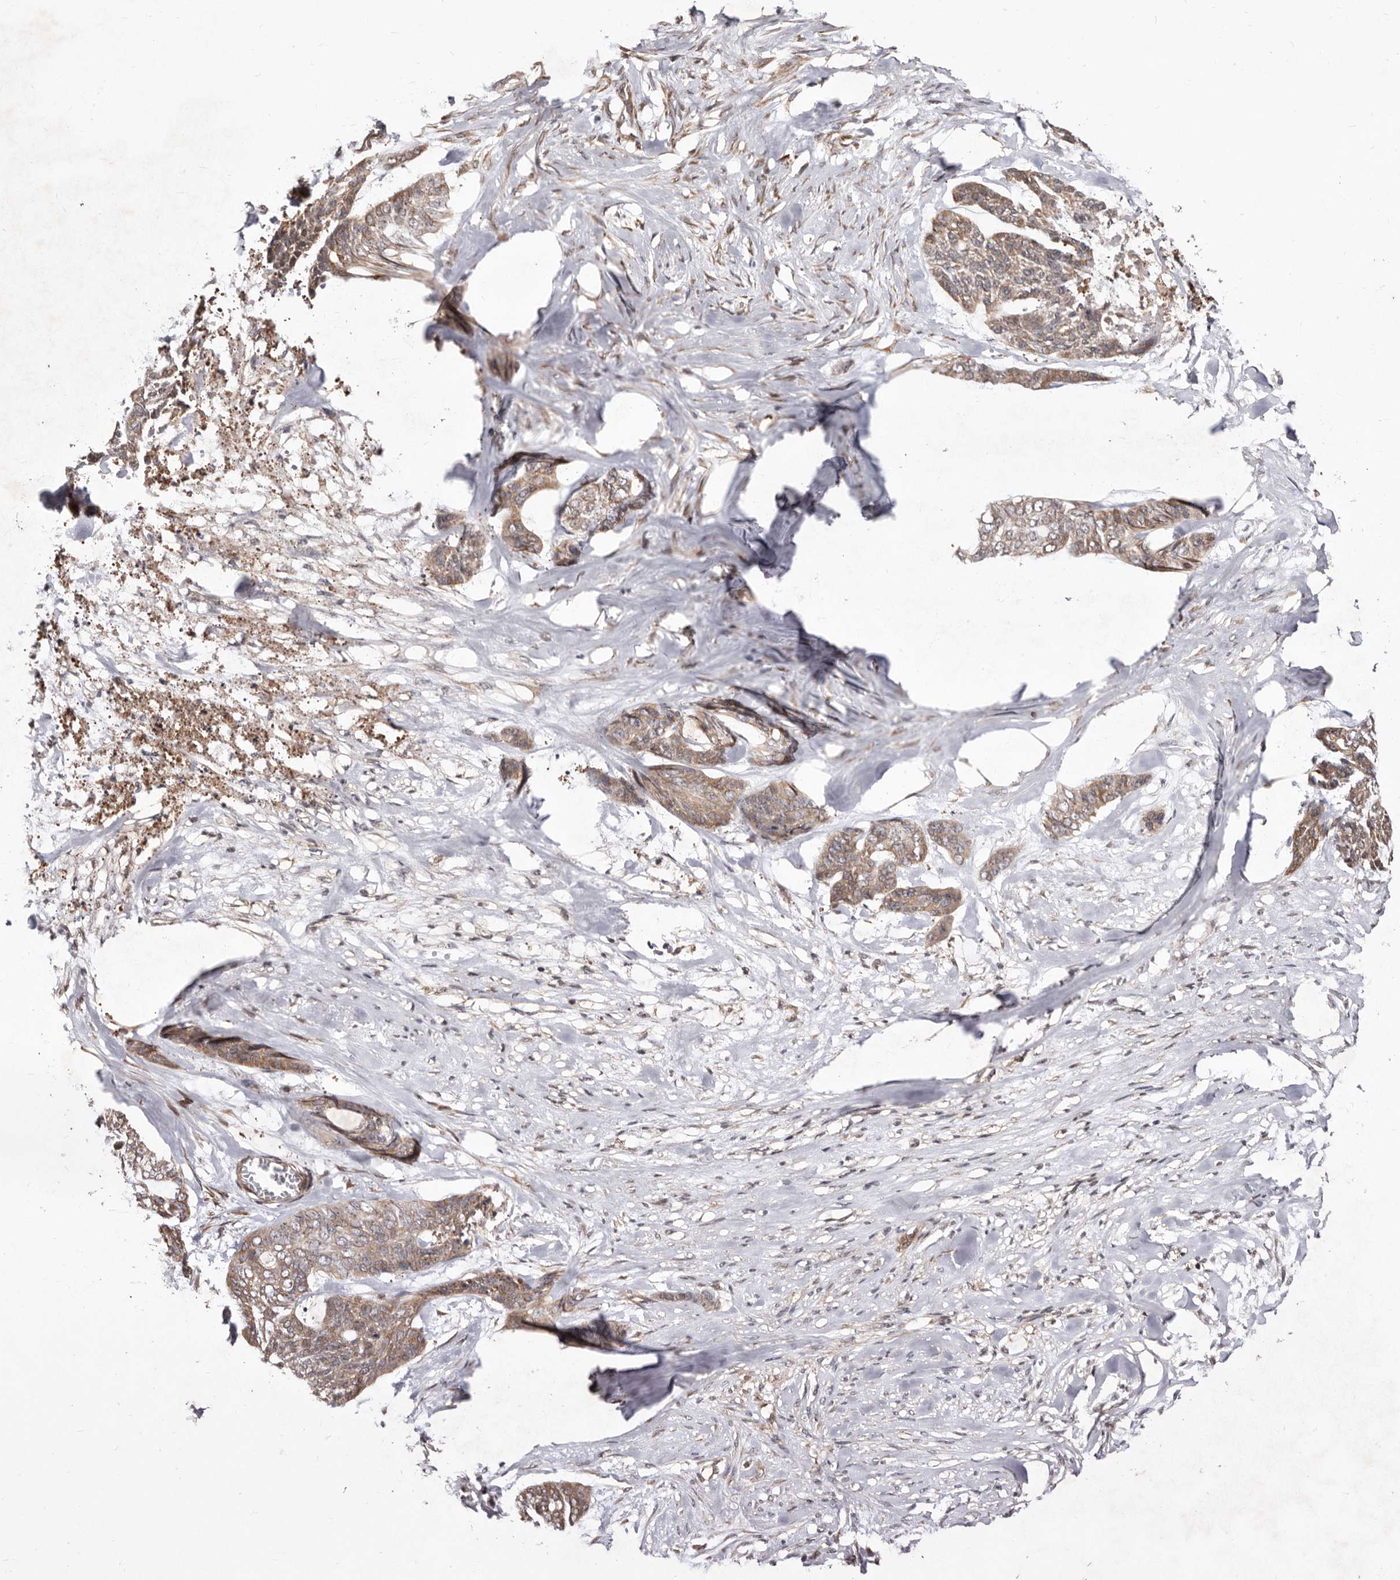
{"staining": {"intensity": "weak", "quantity": ">75%", "location": "cytoplasmic/membranous"}, "tissue": "skin cancer", "cell_type": "Tumor cells", "image_type": "cancer", "snomed": [{"axis": "morphology", "description": "Basal cell carcinoma"}, {"axis": "topography", "description": "Skin"}], "caption": "Immunohistochemistry (IHC) (DAB (3,3'-diaminobenzidine)) staining of basal cell carcinoma (skin) displays weak cytoplasmic/membranous protein expression in about >75% of tumor cells.", "gene": "RRM2B", "patient": {"sex": "female", "age": 64}}